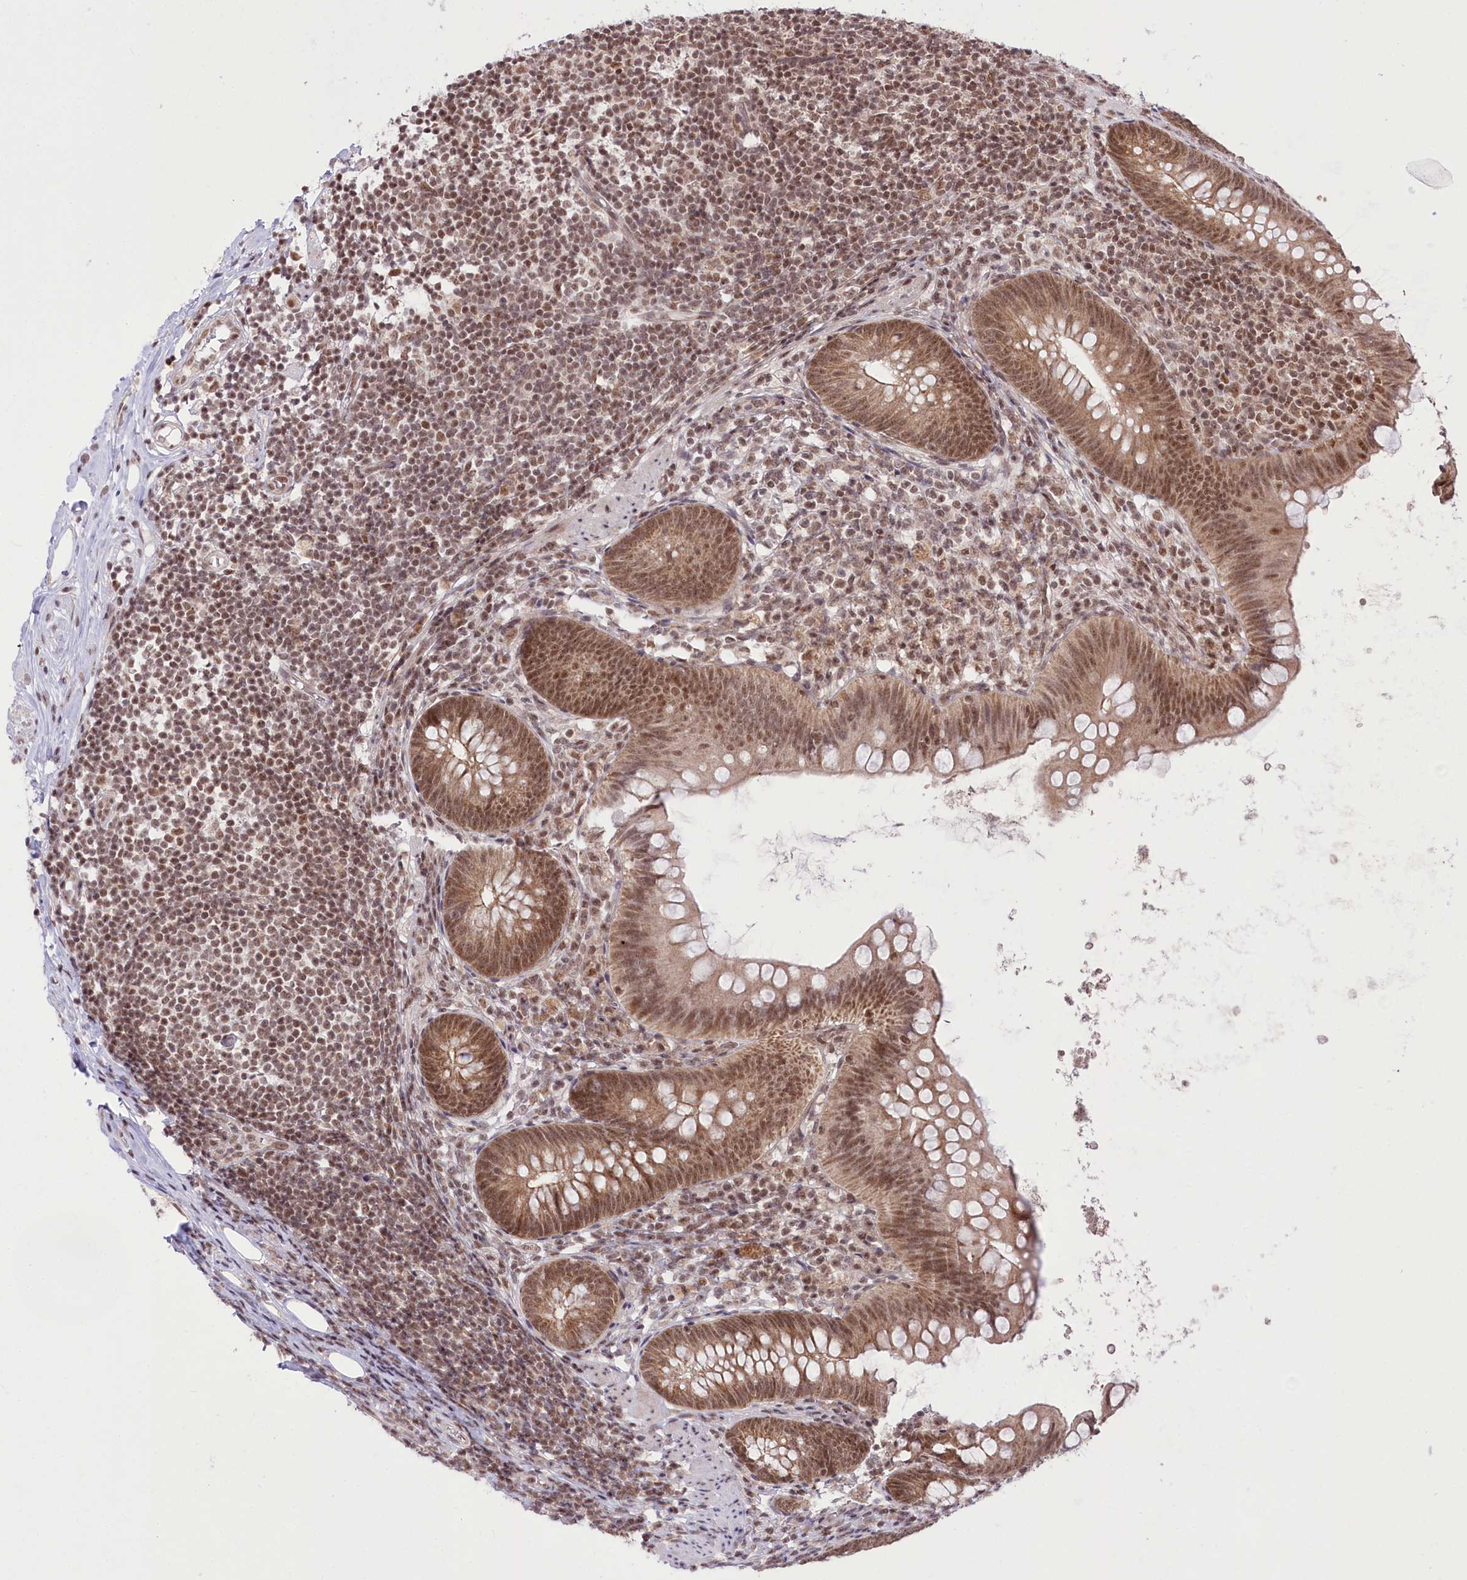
{"staining": {"intensity": "moderate", "quantity": ">75%", "location": "cytoplasmic/membranous,nuclear"}, "tissue": "appendix", "cell_type": "Glandular cells", "image_type": "normal", "snomed": [{"axis": "morphology", "description": "Normal tissue, NOS"}, {"axis": "topography", "description": "Appendix"}], "caption": "Appendix stained for a protein (brown) exhibits moderate cytoplasmic/membranous,nuclear positive expression in approximately >75% of glandular cells.", "gene": "ZMAT2", "patient": {"sex": "female", "age": 62}}